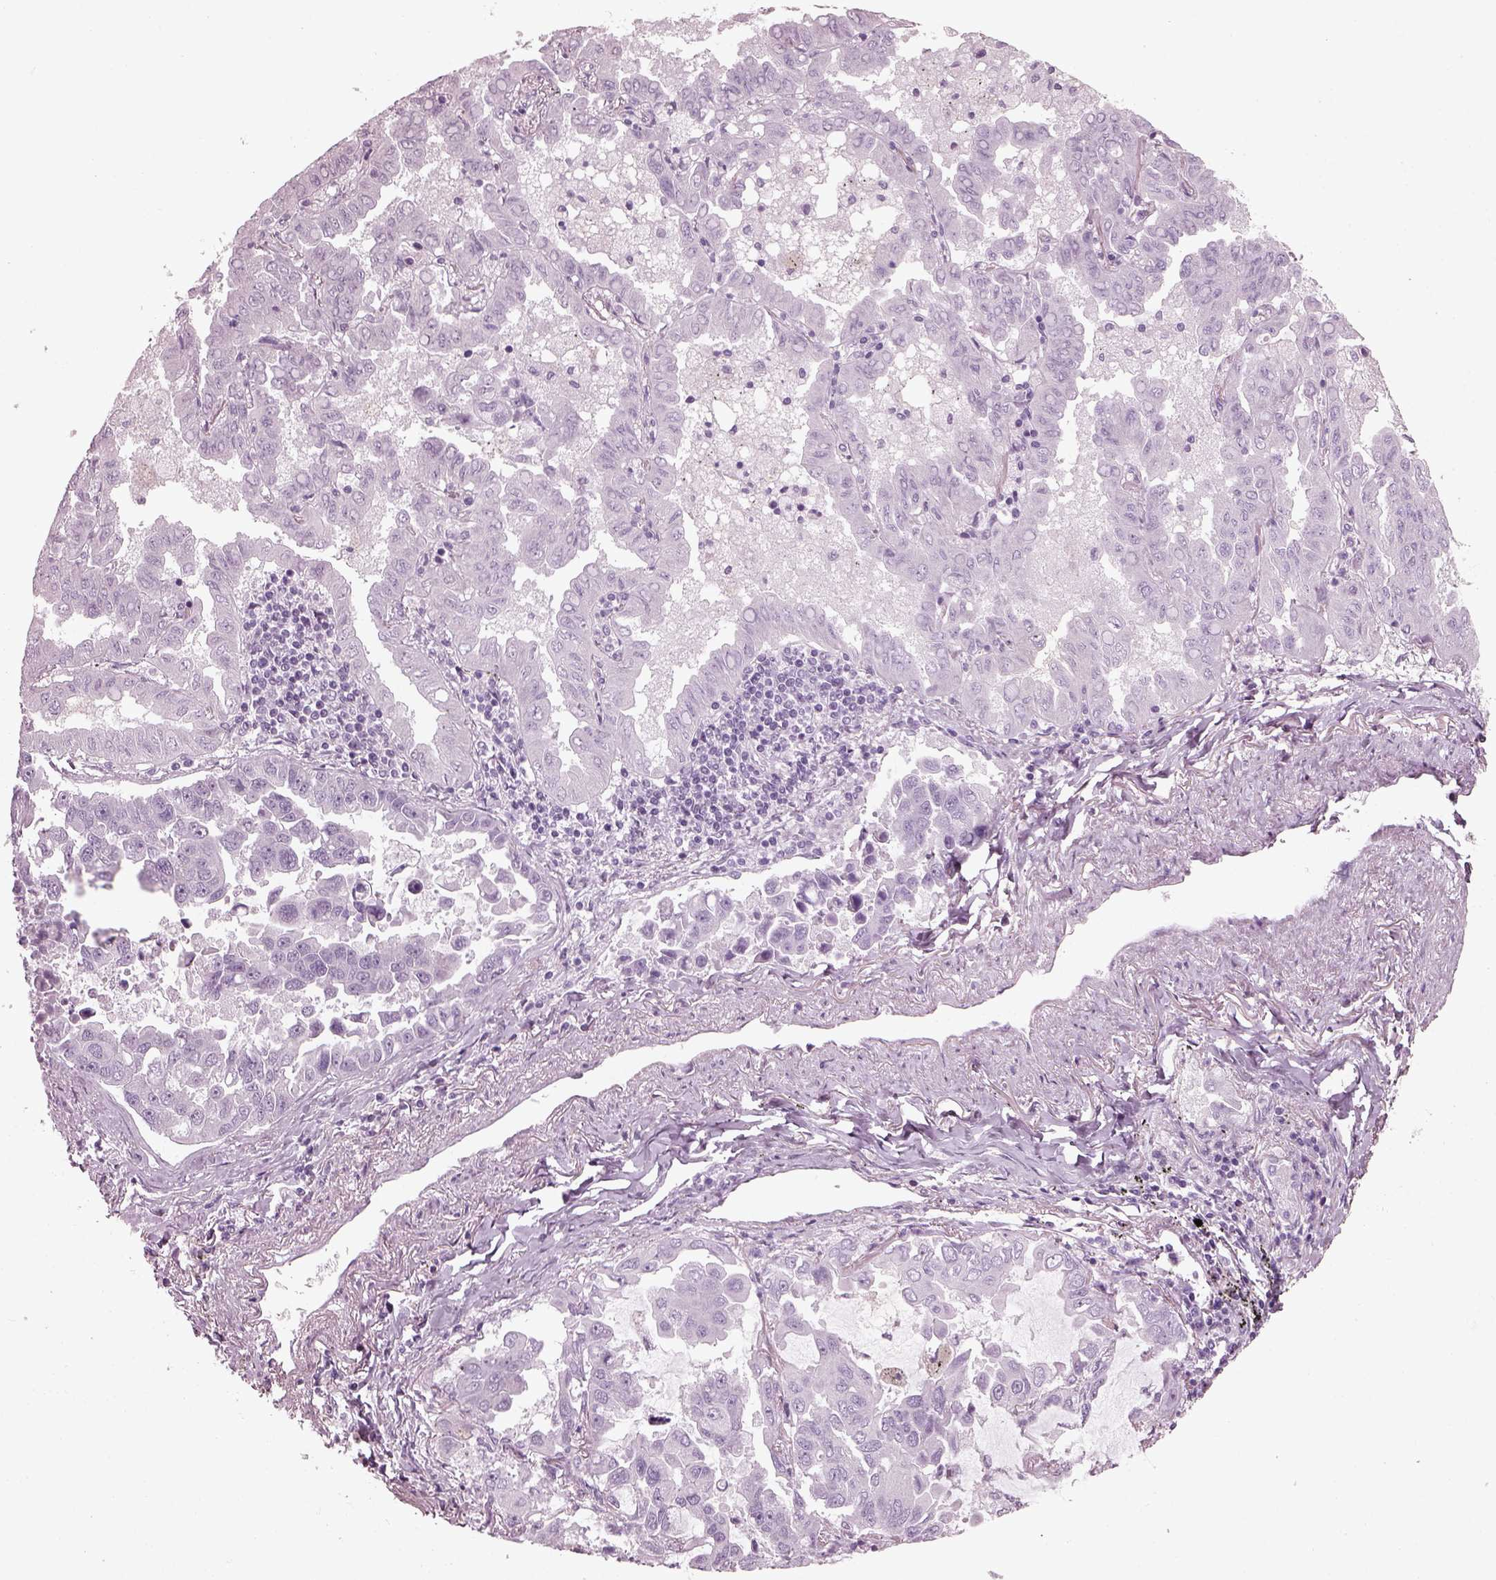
{"staining": {"intensity": "negative", "quantity": "none", "location": "none"}, "tissue": "lung cancer", "cell_type": "Tumor cells", "image_type": "cancer", "snomed": [{"axis": "morphology", "description": "Adenocarcinoma, NOS"}, {"axis": "topography", "description": "Lung"}], "caption": "Human lung cancer stained for a protein using immunohistochemistry (IHC) shows no staining in tumor cells.", "gene": "PDC", "patient": {"sex": "male", "age": 64}}